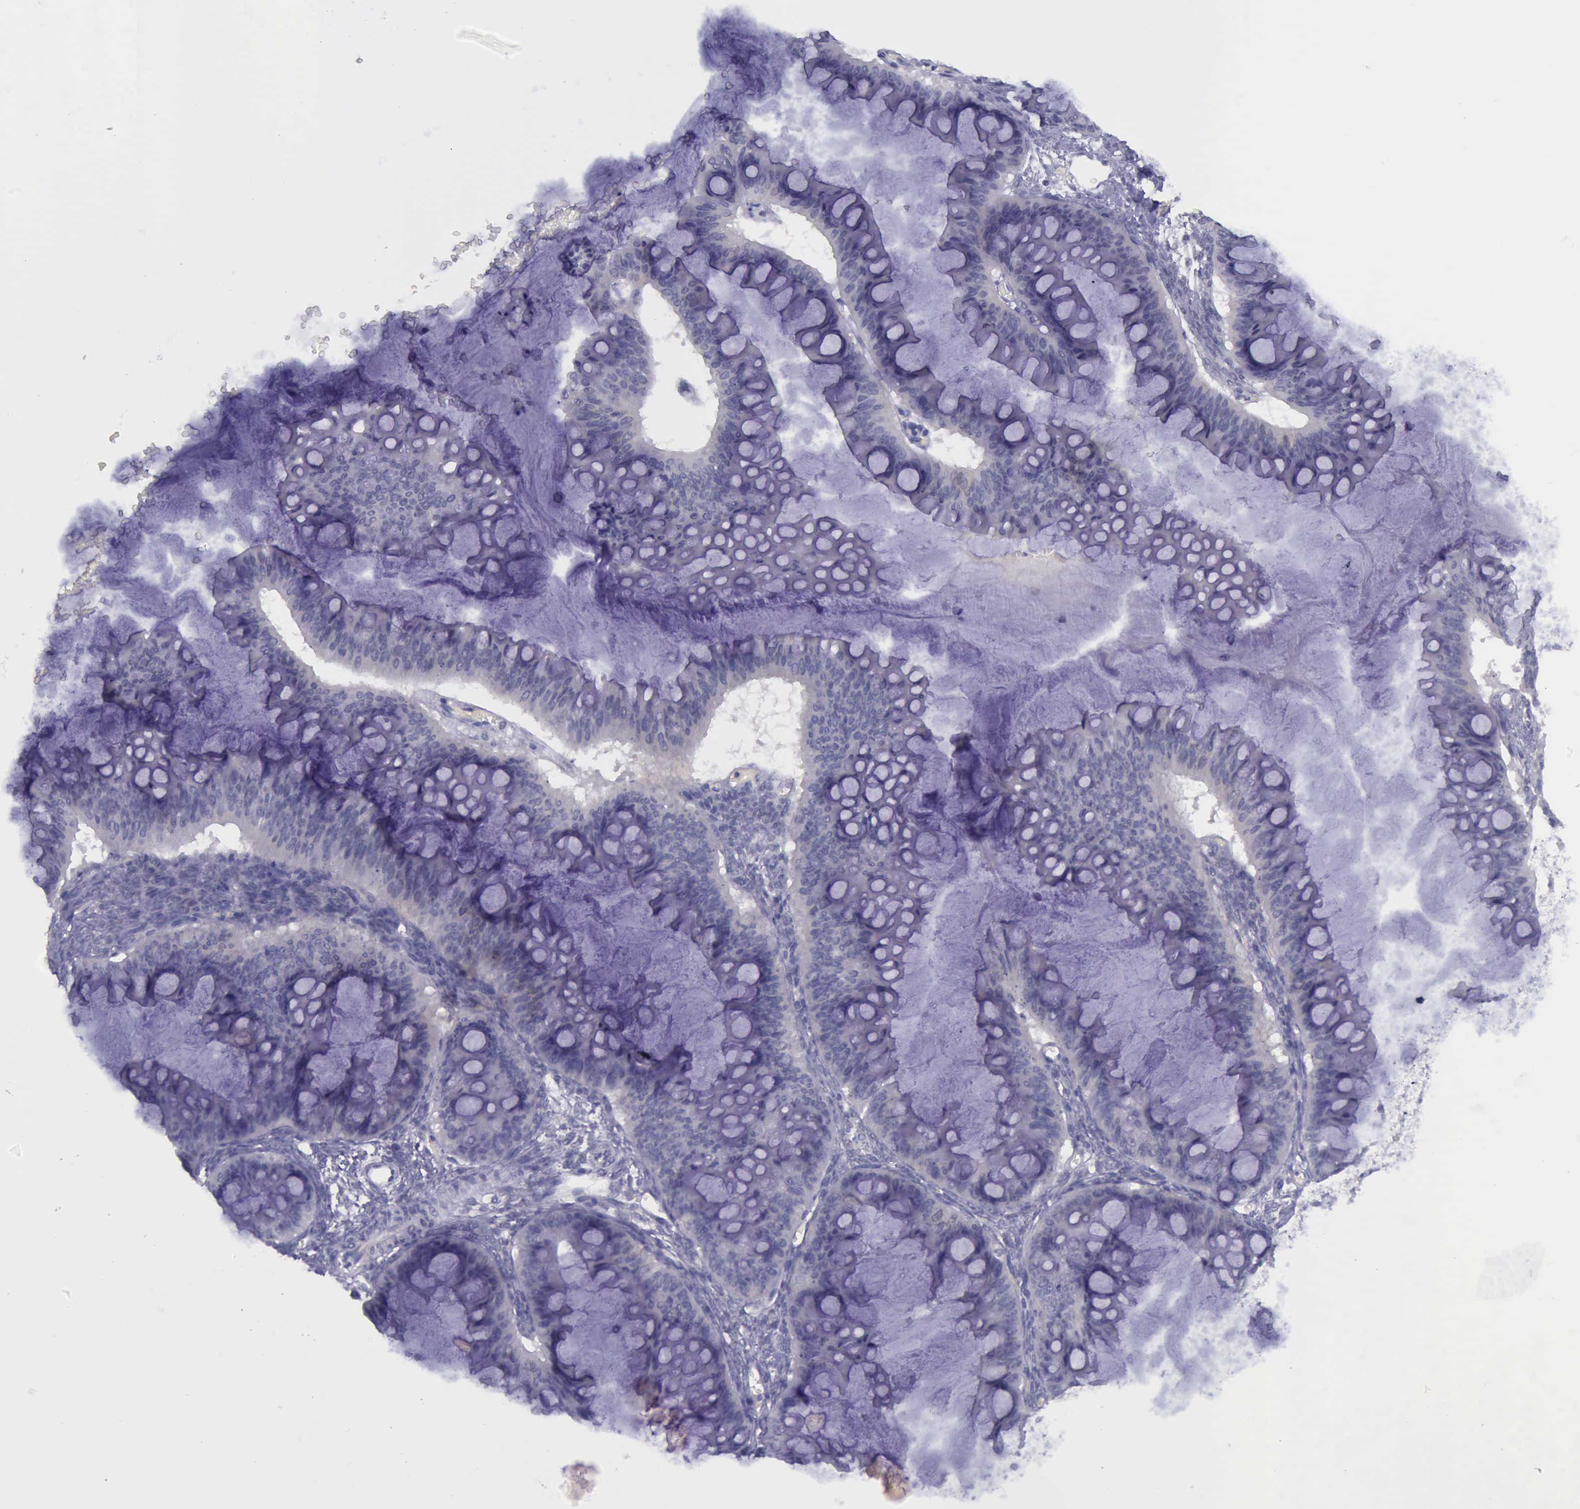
{"staining": {"intensity": "negative", "quantity": "none", "location": "none"}, "tissue": "ovarian cancer", "cell_type": "Tumor cells", "image_type": "cancer", "snomed": [{"axis": "morphology", "description": "Cystadenocarcinoma, mucinous, NOS"}, {"axis": "topography", "description": "Ovary"}], "caption": "High power microscopy photomicrograph of an IHC photomicrograph of ovarian cancer (mucinous cystadenocarcinoma), revealing no significant staining in tumor cells.", "gene": "ARNT2", "patient": {"sex": "female", "age": 73}}